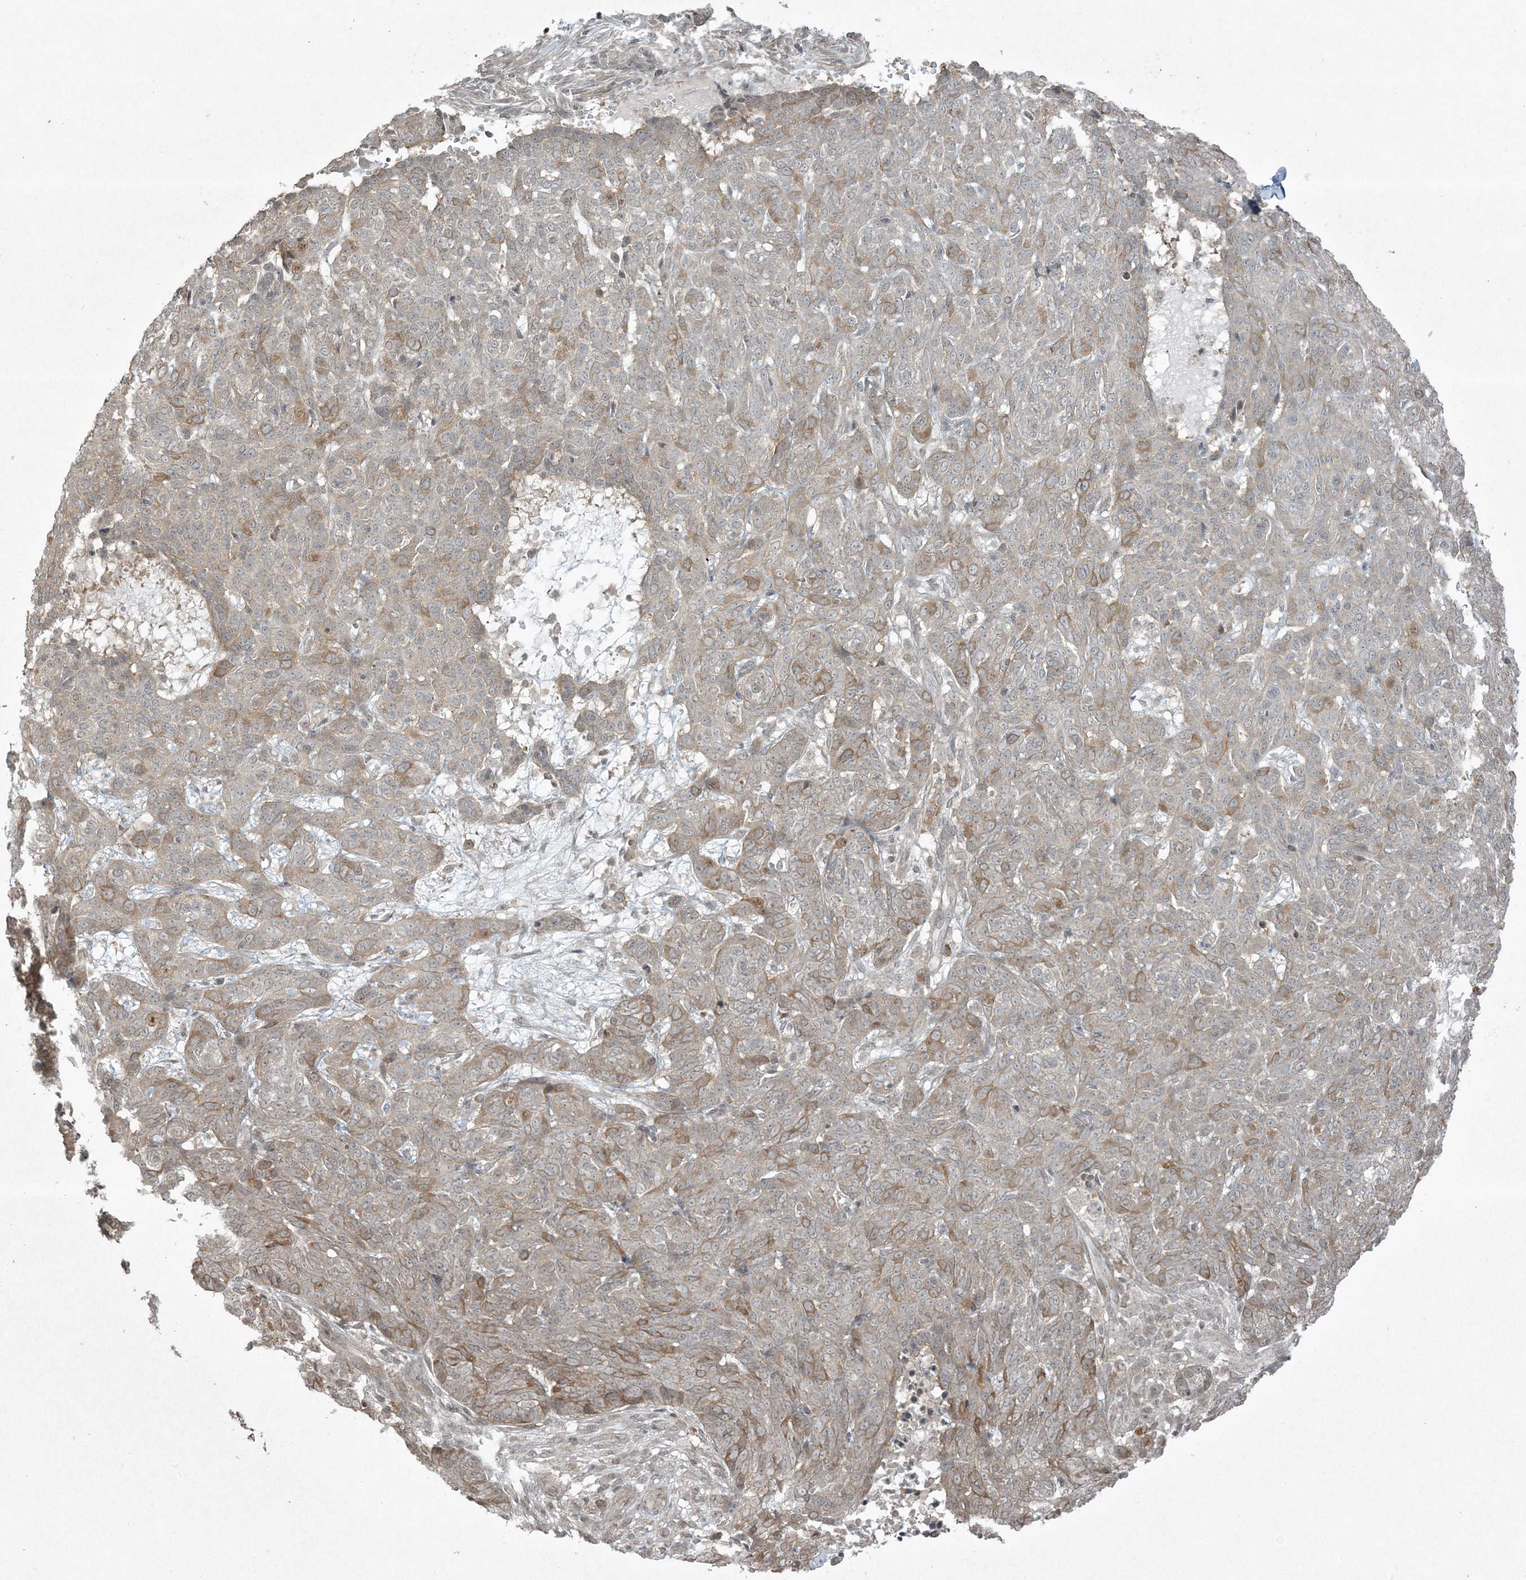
{"staining": {"intensity": "moderate", "quantity": "<25%", "location": "cytoplasmic/membranous"}, "tissue": "skin cancer", "cell_type": "Tumor cells", "image_type": "cancer", "snomed": [{"axis": "morphology", "description": "Basal cell carcinoma"}, {"axis": "topography", "description": "Skin"}], "caption": "There is low levels of moderate cytoplasmic/membranous positivity in tumor cells of skin cancer (basal cell carcinoma), as demonstrated by immunohistochemical staining (brown color).", "gene": "ZNF263", "patient": {"sex": "male", "age": 85}}